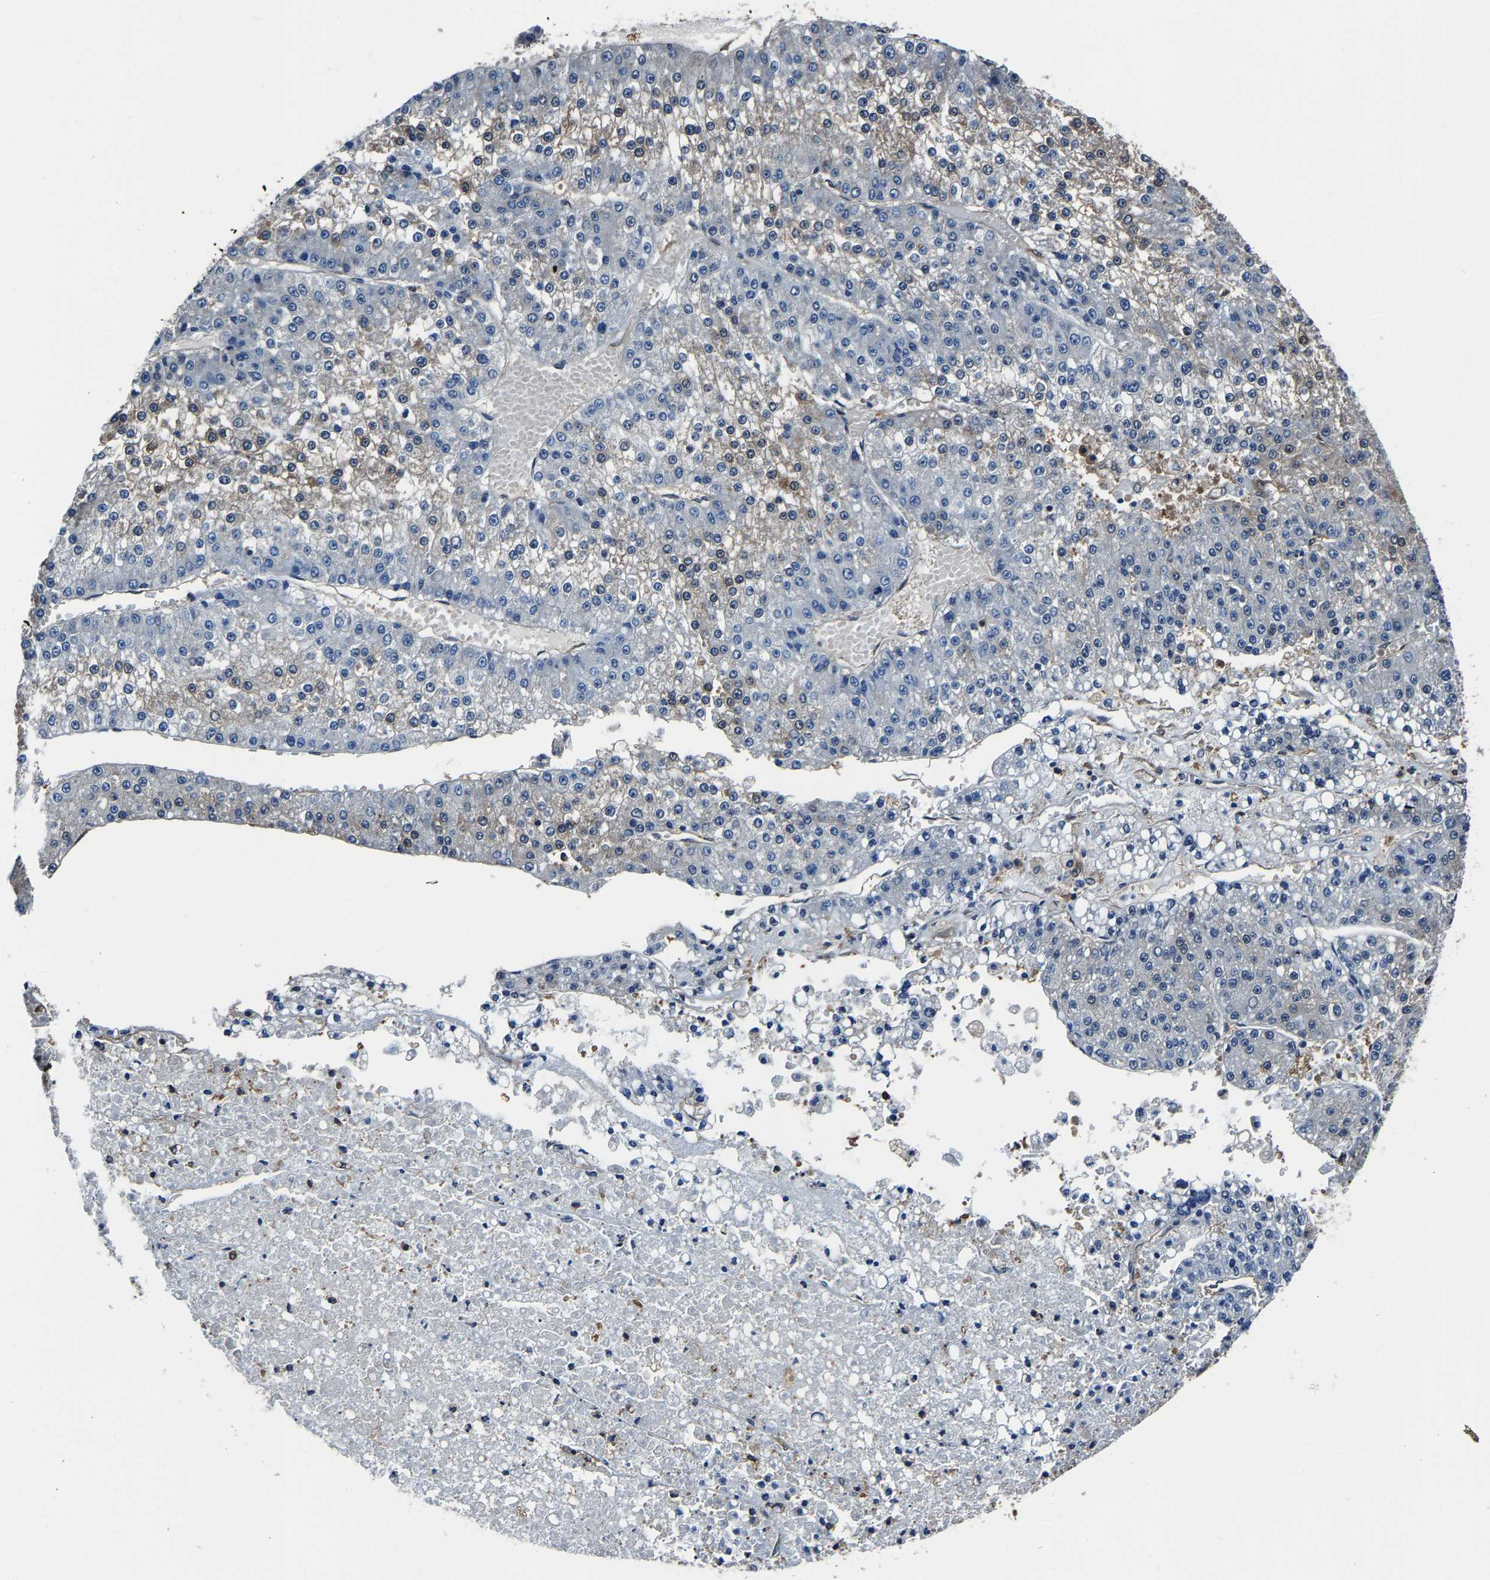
{"staining": {"intensity": "moderate", "quantity": "25%-75%", "location": "cytoplasmic/membranous"}, "tissue": "liver cancer", "cell_type": "Tumor cells", "image_type": "cancer", "snomed": [{"axis": "morphology", "description": "Carcinoma, Hepatocellular, NOS"}, {"axis": "topography", "description": "Liver"}], "caption": "Protein staining of liver cancer (hepatocellular carcinoma) tissue reveals moderate cytoplasmic/membranous expression in approximately 25%-75% of tumor cells. (IHC, brightfield microscopy, high magnification).", "gene": "ALDOB", "patient": {"sex": "female", "age": 73}}